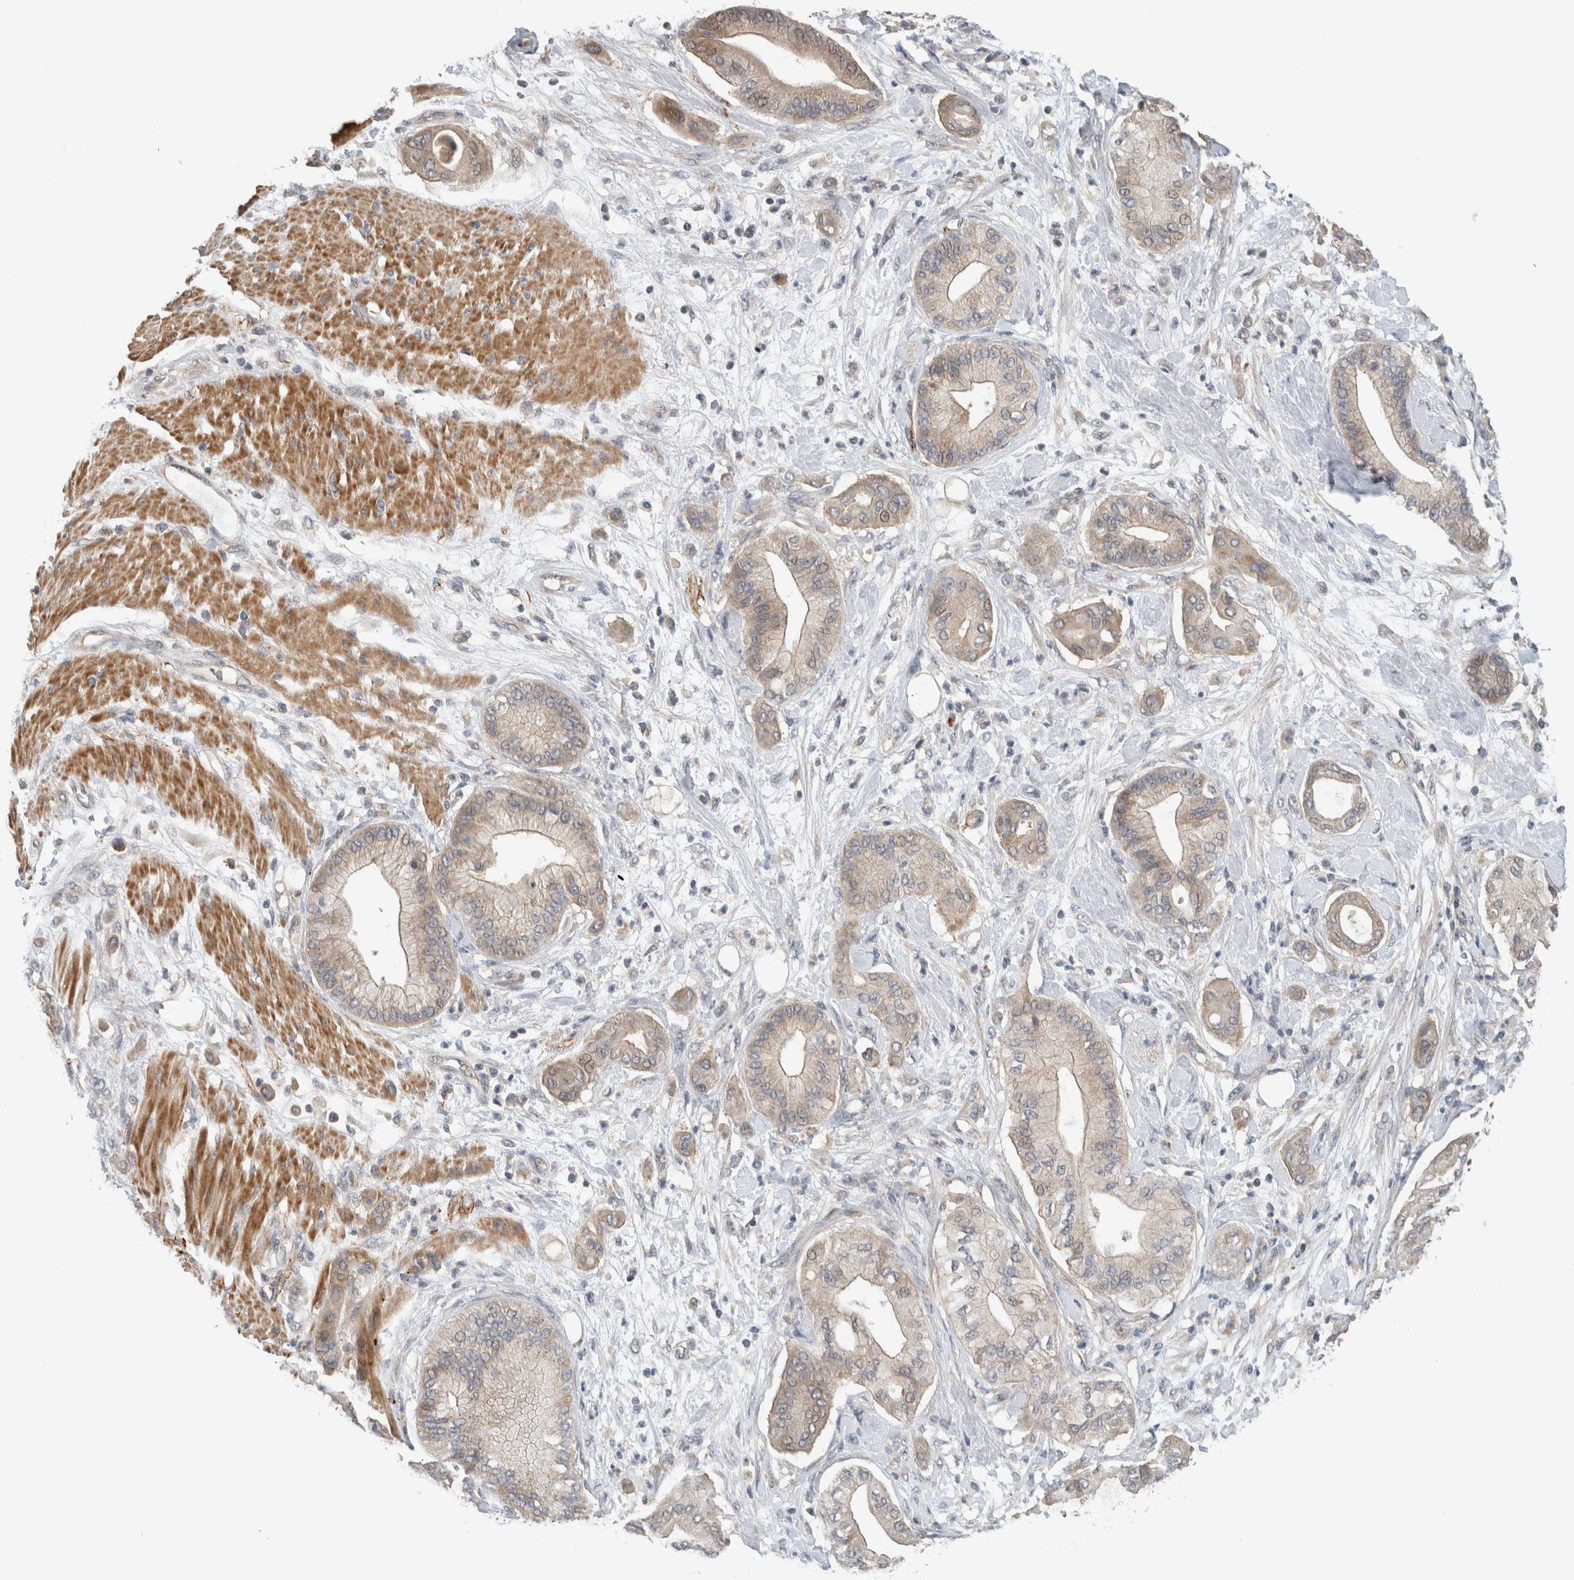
{"staining": {"intensity": "weak", "quantity": "25%-75%", "location": "cytoplasmic/membranous"}, "tissue": "pancreatic cancer", "cell_type": "Tumor cells", "image_type": "cancer", "snomed": [{"axis": "morphology", "description": "Adenocarcinoma, NOS"}, {"axis": "morphology", "description": "Adenocarcinoma, metastatic, NOS"}, {"axis": "topography", "description": "Lymph node"}, {"axis": "topography", "description": "Pancreas"}, {"axis": "topography", "description": "Duodenum"}], "caption": "Brown immunohistochemical staining in human pancreatic metastatic adenocarcinoma demonstrates weak cytoplasmic/membranous positivity in approximately 25%-75% of tumor cells.", "gene": "ERCC6L2", "patient": {"sex": "female", "age": 64}}